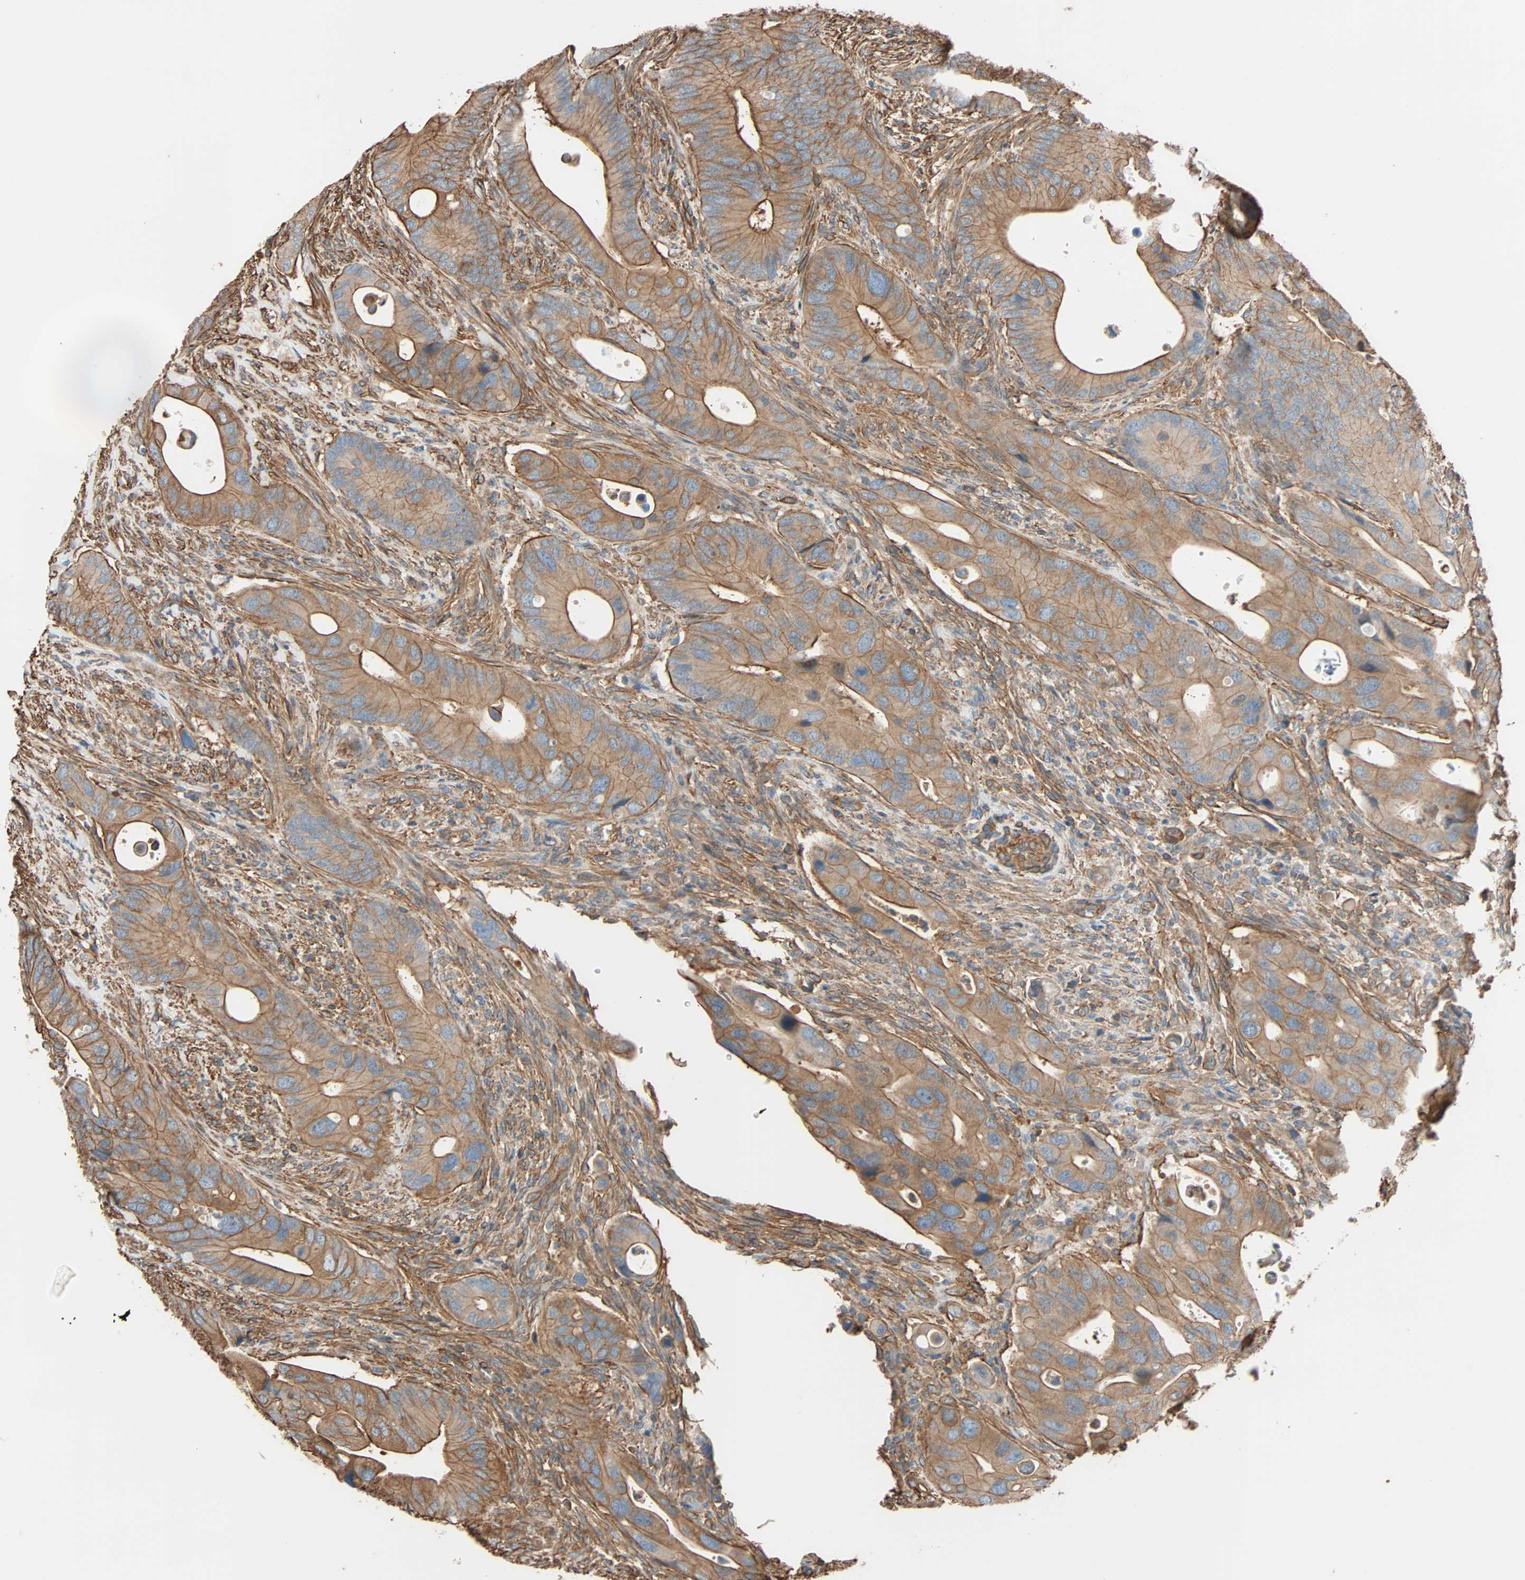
{"staining": {"intensity": "moderate", "quantity": ">75%", "location": "cytoplasmic/membranous"}, "tissue": "colorectal cancer", "cell_type": "Tumor cells", "image_type": "cancer", "snomed": [{"axis": "morphology", "description": "Adenocarcinoma, NOS"}, {"axis": "topography", "description": "Rectum"}], "caption": "The micrograph displays a brown stain indicating the presence of a protein in the cytoplasmic/membranous of tumor cells in colorectal cancer.", "gene": "GALNT10", "patient": {"sex": "female", "age": 57}}